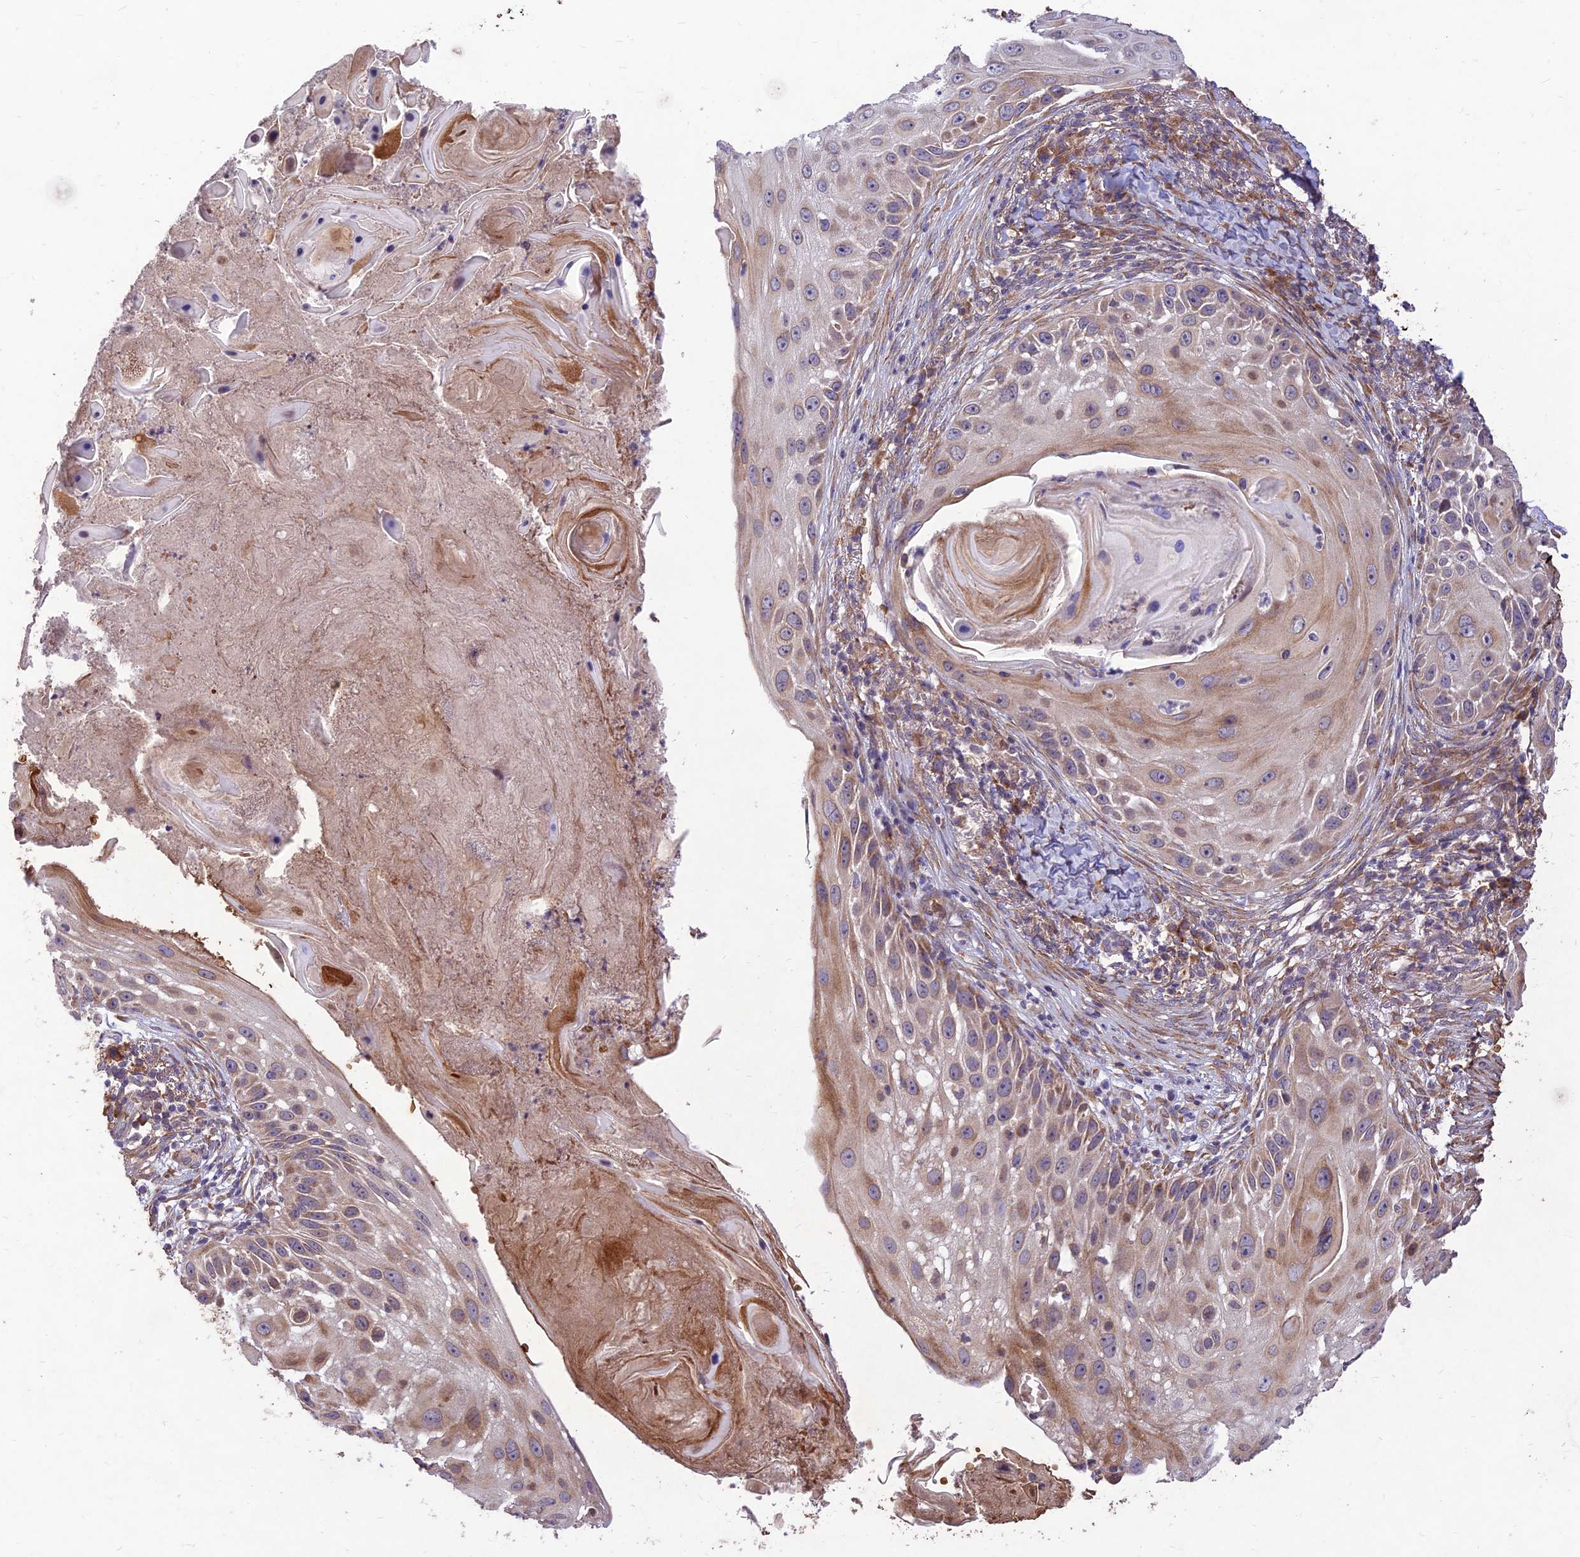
{"staining": {"intensity": "weak", "quantity": "25%-75%", "location": "cytoplasmic/membranous"}, "tissue": "skin cancer", "cell_type": "Tumor cells", "image_type": "cancer", "snomed": [{"axis": "morphology", "description": "Squamous cell carcinoma, NOS"}, {"axis": "topography", "description": "Skin"}], "caption": "Protein expression analysis of skin cancer demonstrates weak cytoplasmic/membranous positivity in approximately 25%-75% of tumor cells.", "gene": "PPP1R11", "patient": {"sex": "female", "age": 44}}